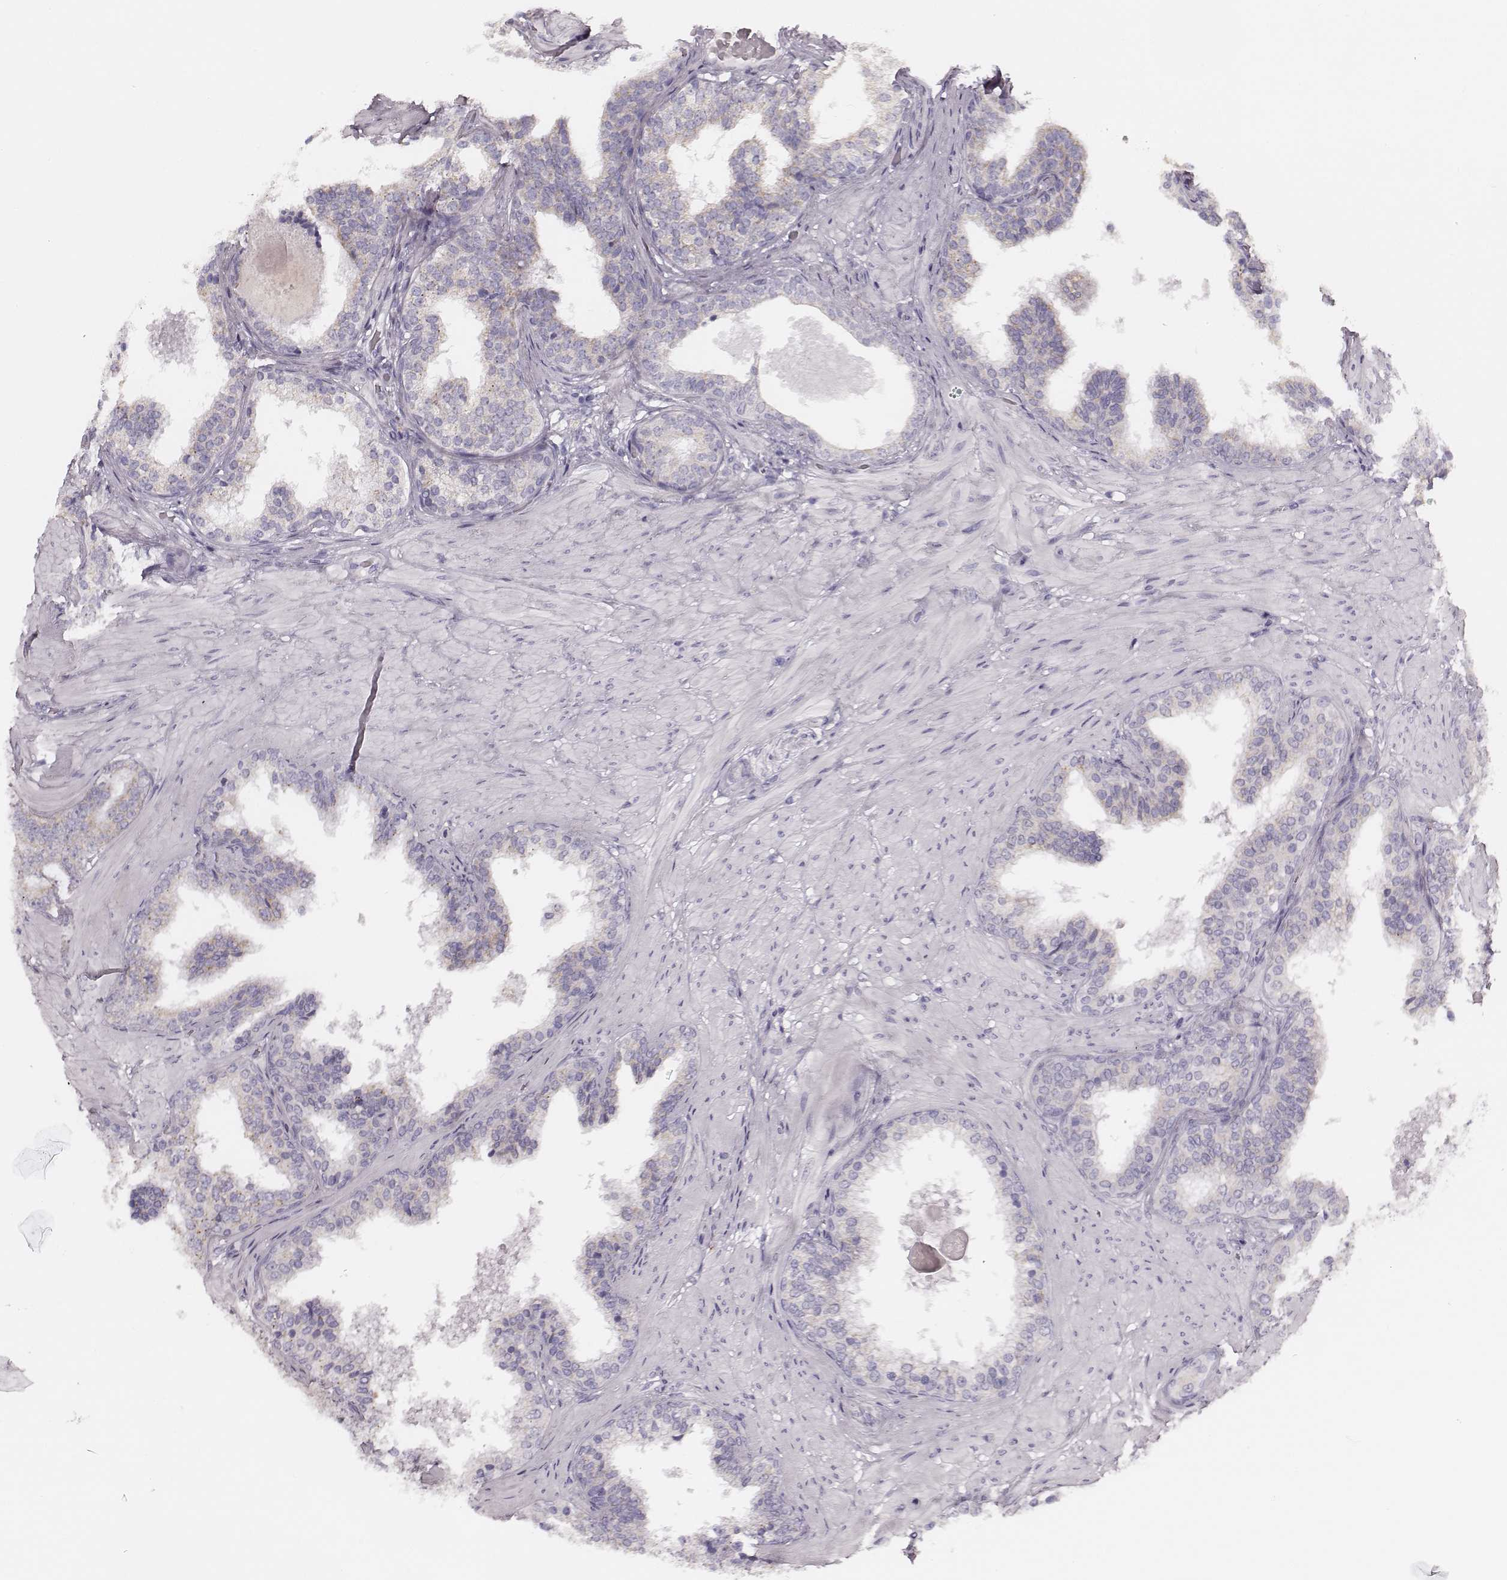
{"staining": {"intensity": "weak", "quantity": "25%-75%", "location": "cytoplasmic/membranous"}, "tissue": "prostate cancer", "cell_type": "Tumor cells", "image_type": "cancer", "snomed": [{"axis": "morphology", "description": "Adenocarcinoma, Low grade"}, {"axis": "topography", "description": "Prostate"}], "caption": "There is low levels of weak cytoplasmic/membranous positivity in tumor cells of adenocarcinoma (low-grade) (prostate), as demonstrated by immunohistochemical staining (brown color).", "gene": "UBL4B", "patient": {"sex": "male", "age": 60}}